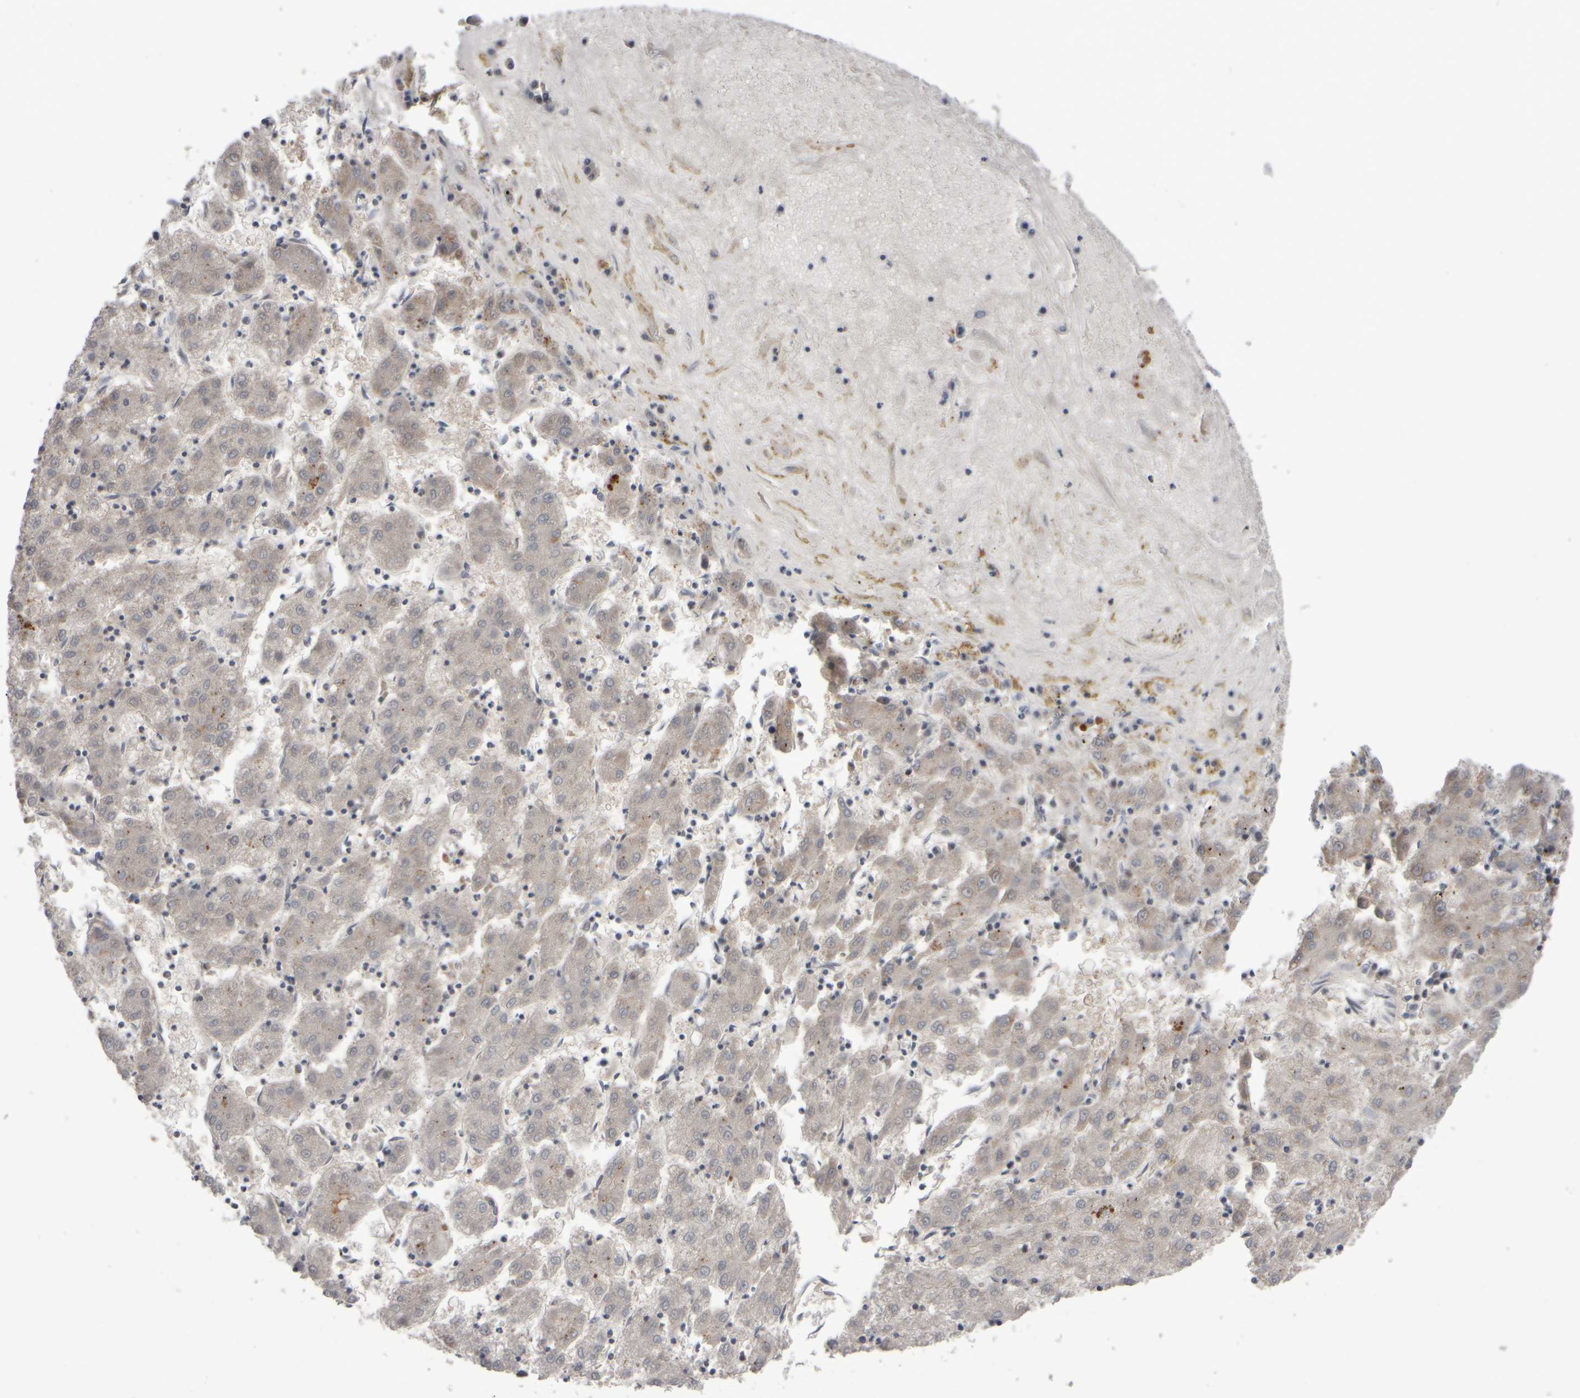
{"staining": {"intensity": "negative", "quantity": "none", "location": "none"}, "tissue": "liver cancer", "cell_type": "Tumor cells", "image_type": "cancer", "snomed": [{"axis": "morphology", "description": "Carcinoma, Hepatocellular, NOS"}, {"axis": "topography", "description": "Liver"}], "caption": "Tumor cells are negative for protein expression in human hepatocellular carcinoma (liver).", "gene": "EPHX2", "patient": {"sex": "male", "age": 72}}